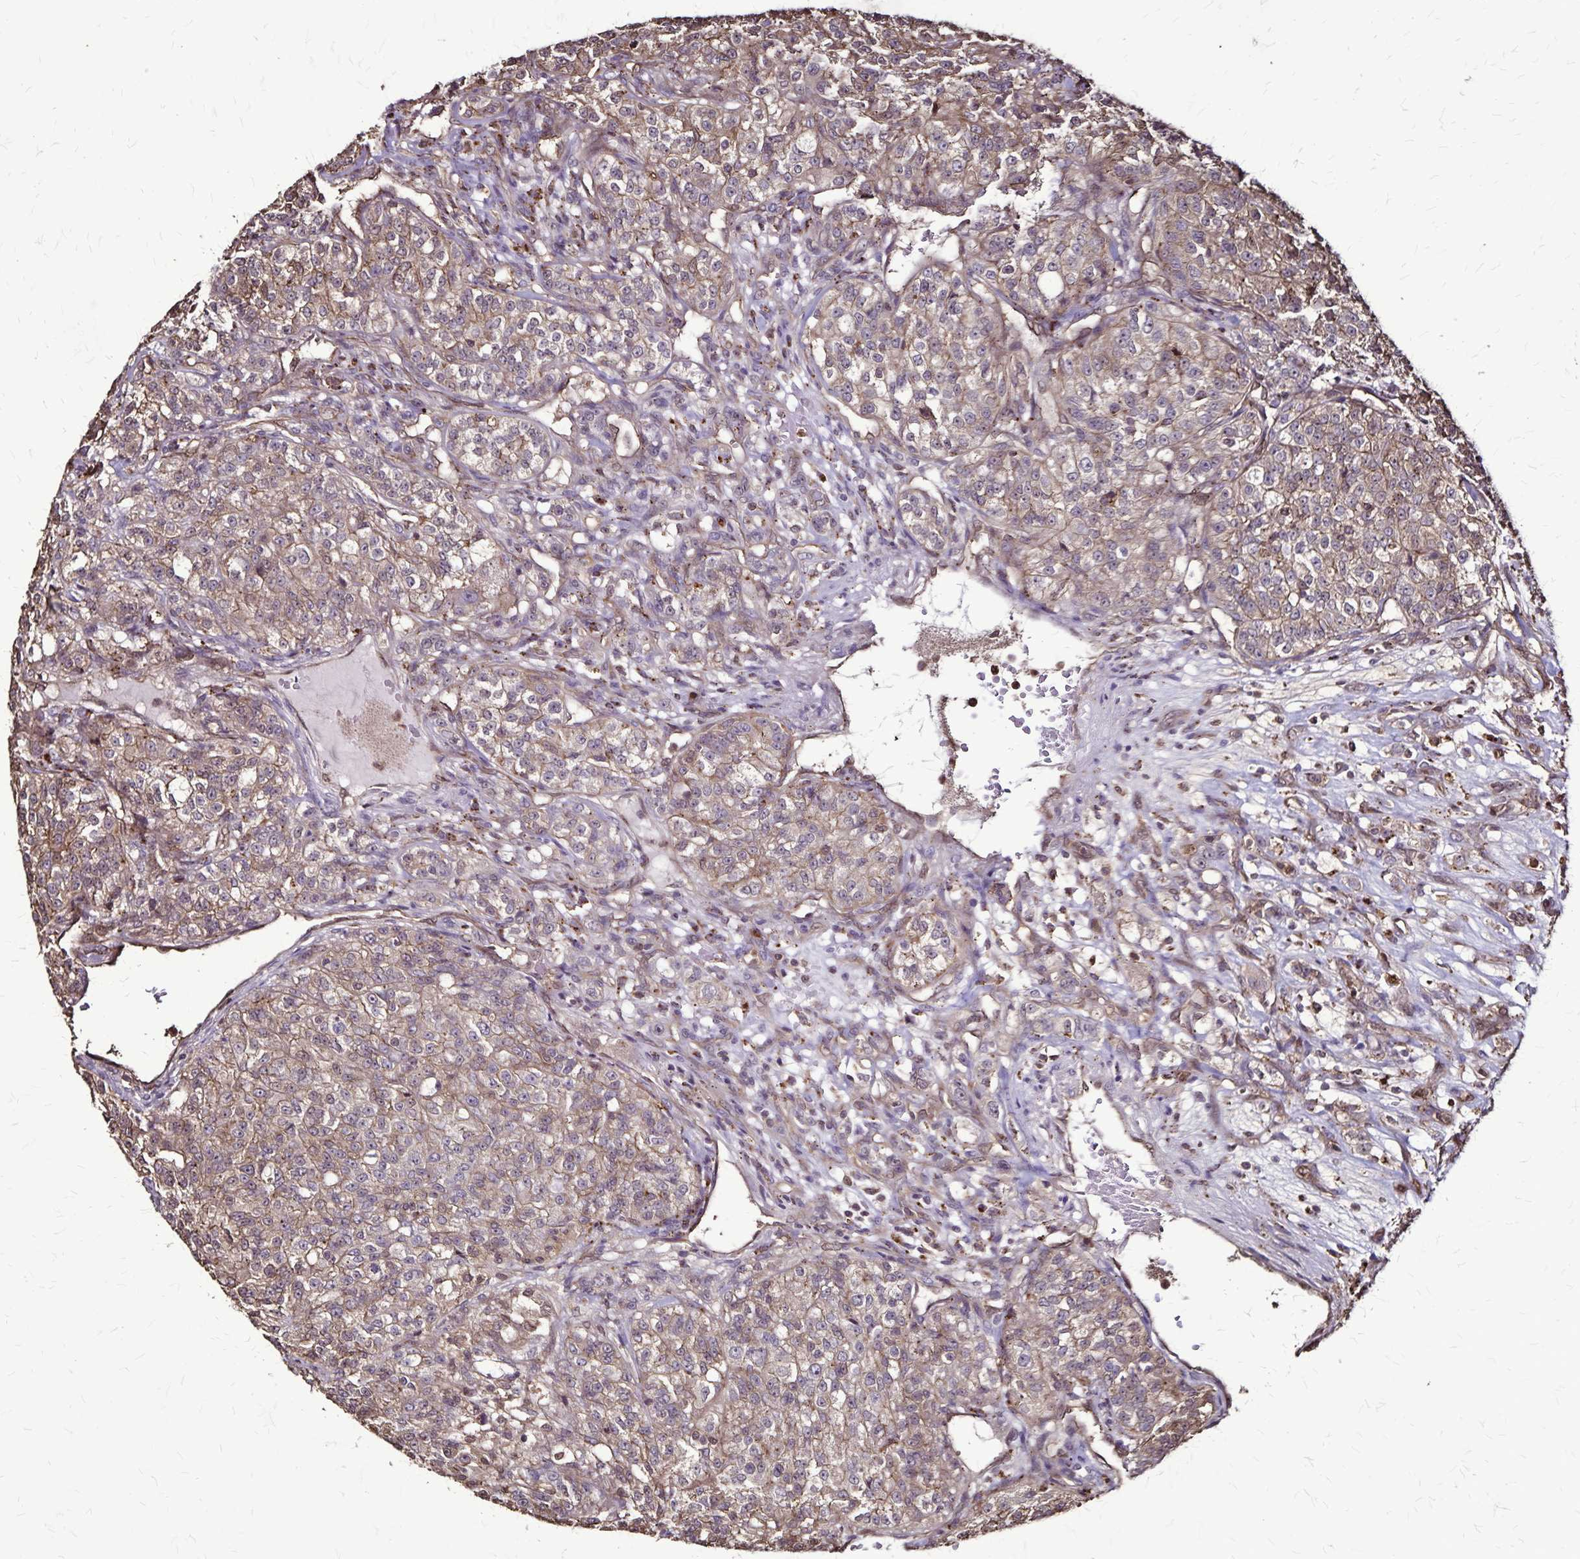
{"staining": {"intensity": "weak", "quantity": ">75%", "location": "cytoplasmic/membranous"}, "tissue": "renal cancer", "cell_type": "Tumor cells", "image_type": "cancer", "snomed": [{"axis": "morphology", "description": "Adenocarcinoma, NOS"}, {"axis": "topography", "description": "Kidney"}], "caption": "This is an image of IHC staining of adenocarcinoma (renal), which shows weak positivity in the cytoplasmic/membranous of tumor cells.", "gene": "CHMP1B", "patient": {"sex": "female", "age": 63}}